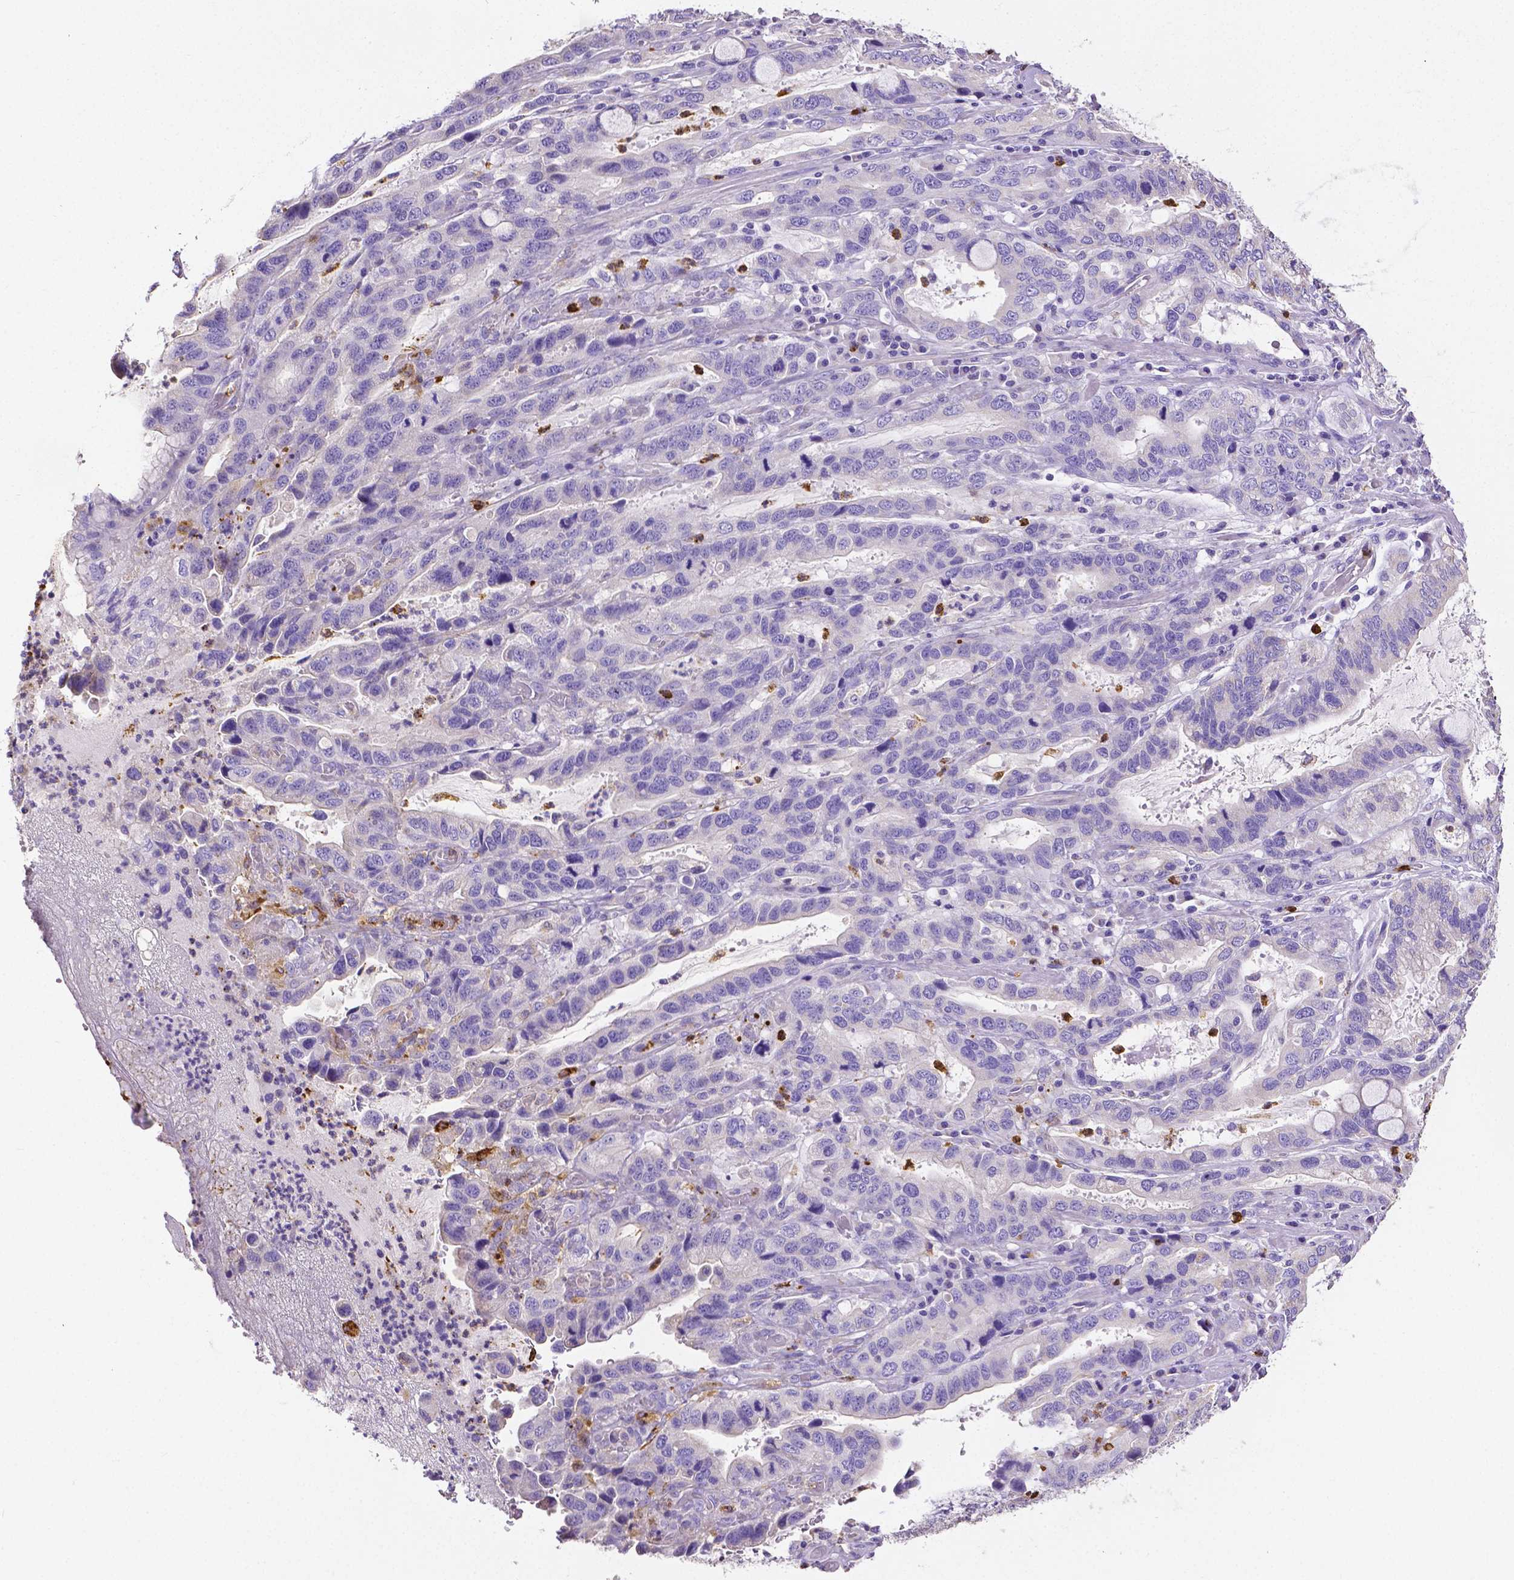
{"staining": {"intensity": "negative", "quantity": "none", "location": "none"}, "tissue": "stomach cancer", "cell_type": "Tumor cells", "image_type": "cancer", "snomed": [{"axis": "morphology", "description": "Adenocarcinoma, NOS"}, {"axis": "topography", "description": "Stomach, lower"}], "caption": "Immunohistochemistry histopathology image of neoplastic tissue: human adenocarcinoma (stomach) stained with DAB demonstrates no significant protein staining in tumor cells.", "gene": "MMP9", "patient": {"sex": "female", "age": 76}}